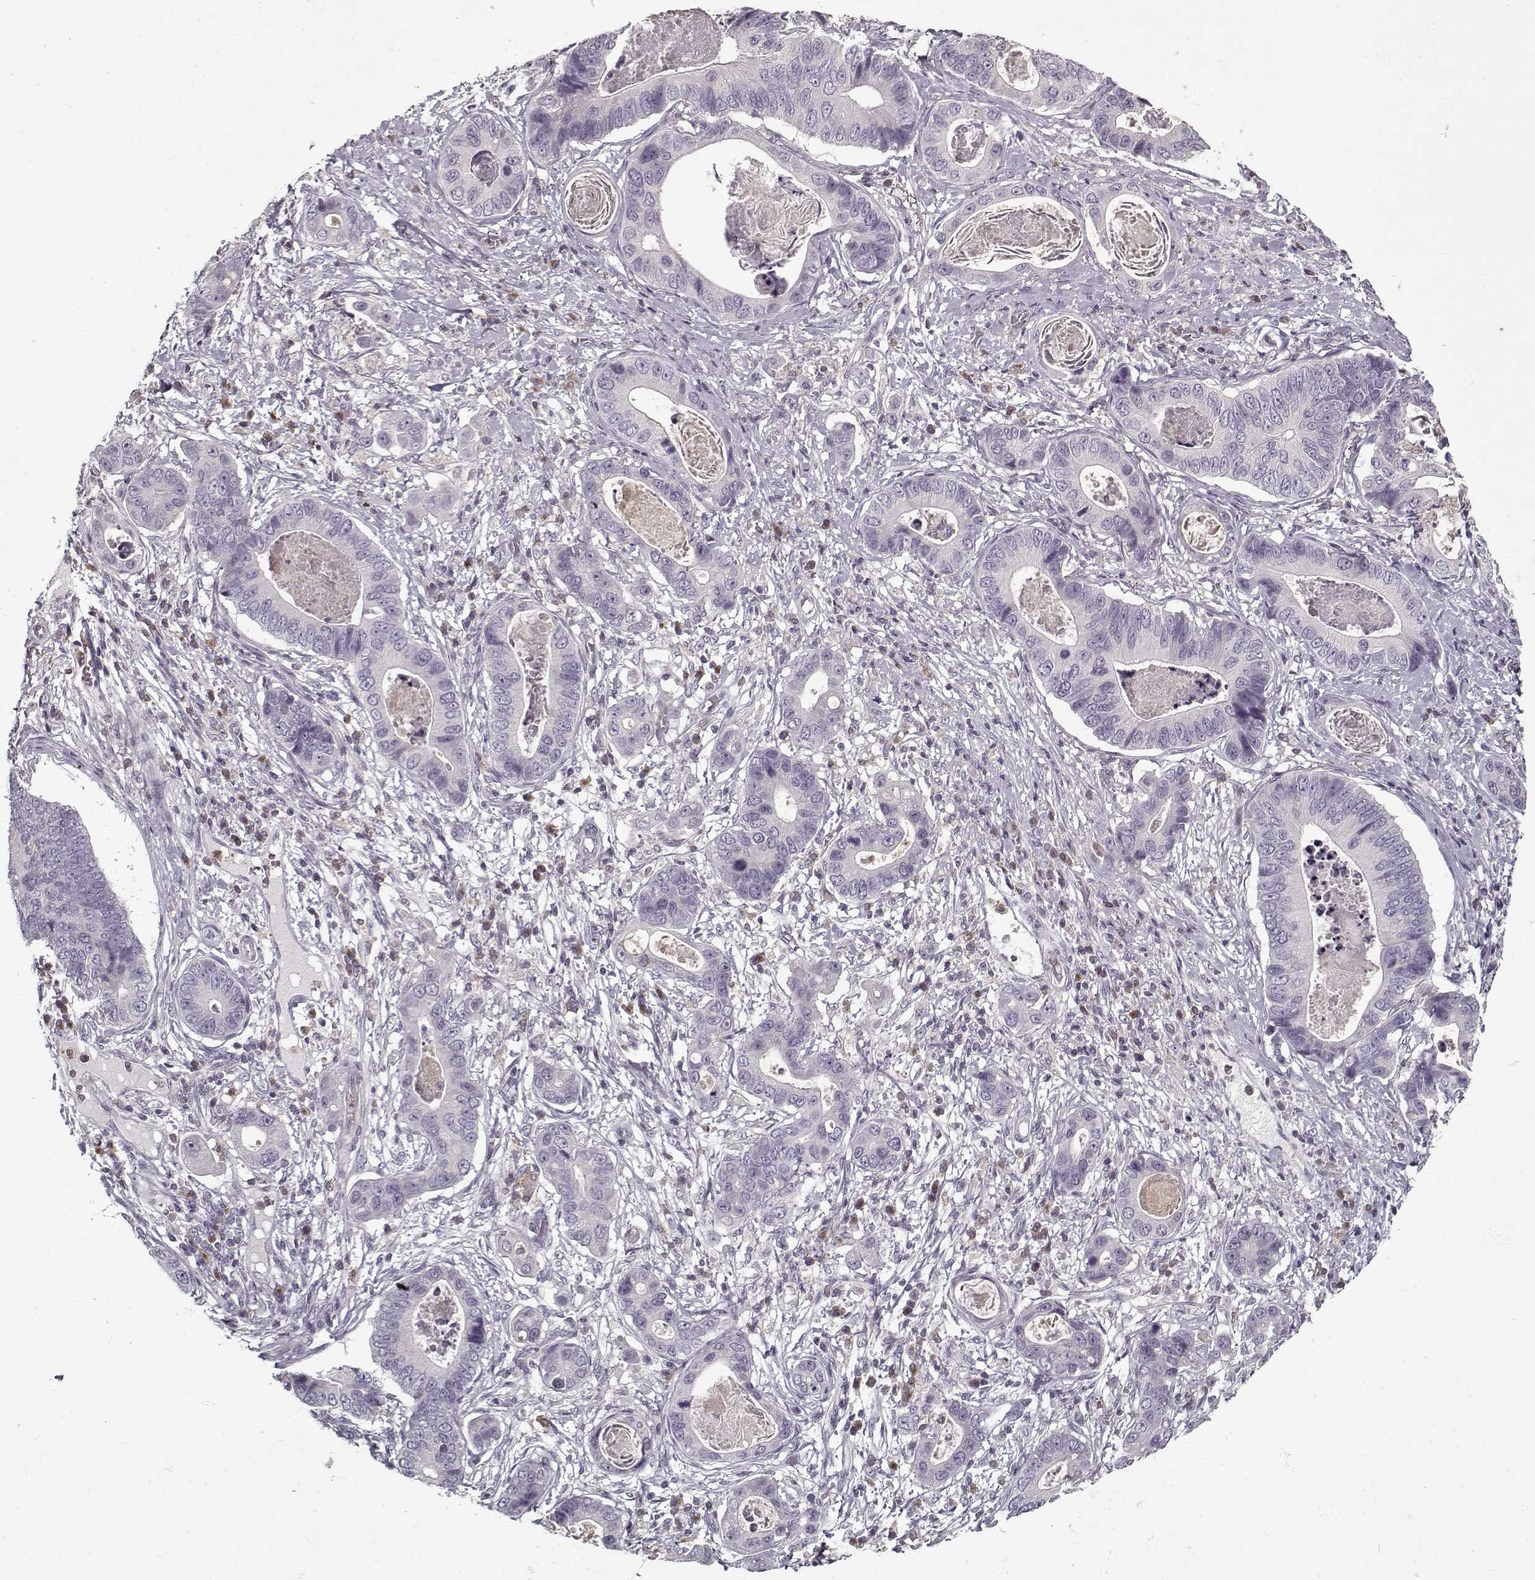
{"staining": {"intensity": "negative", "quantity": "none", "location": "none"}, "tissue": "stomach cancer", "cell_type": "Tumor cells", "image_type": "cancer", "snomed": [{"axis": "morphology", "description": "Adenocarcinoma, NOS"}, {"axis": "topography", "description": "Stomach"}], "caption": "The immunohistochemistry photomicrograph has no significant positivity in tumor cells of stomach cancer (adenocarcinoma) tissue.", "gene": "UNC13D", "patient": {"sex": "male", "age": 84}}